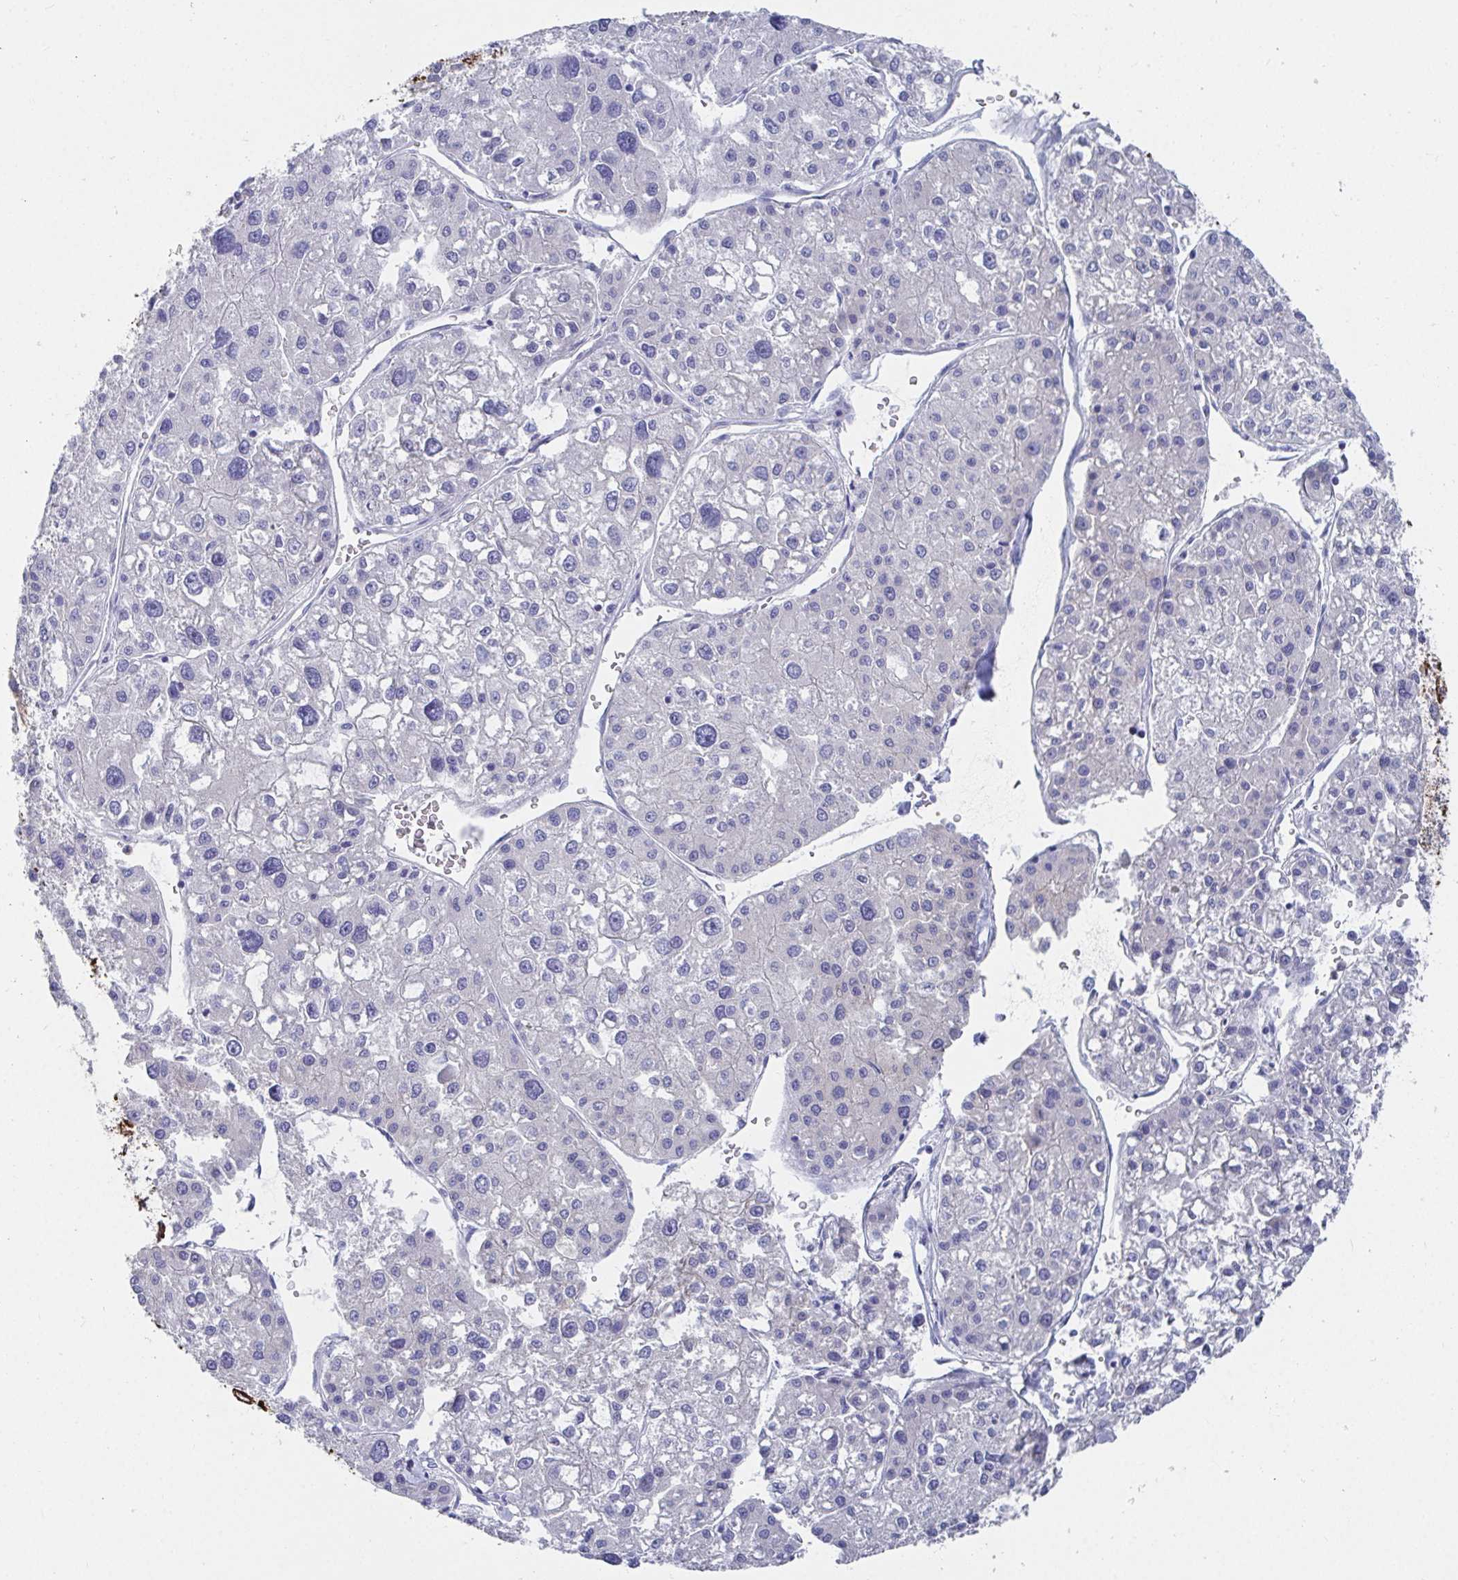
{"staining": {"intensity": "negative", "quantity": "none", "location": "none"}, "tissue": "liver cancer", "cell_type": "Tumor cells", "image_type": "cancer", "snomed": [{"axis": "morphology", "description": "Carcinoma, Hepatocellular, NOS"}, {"axis": "topography", "description": "Liver"}], "caption": "DAB immunohistochemical staining of hepatocellular carcinoma (liver) exhibits no significant positivity in tumor cells.", "gene": "CLDN8", "patient": {"sex": "male", "age": 73}}